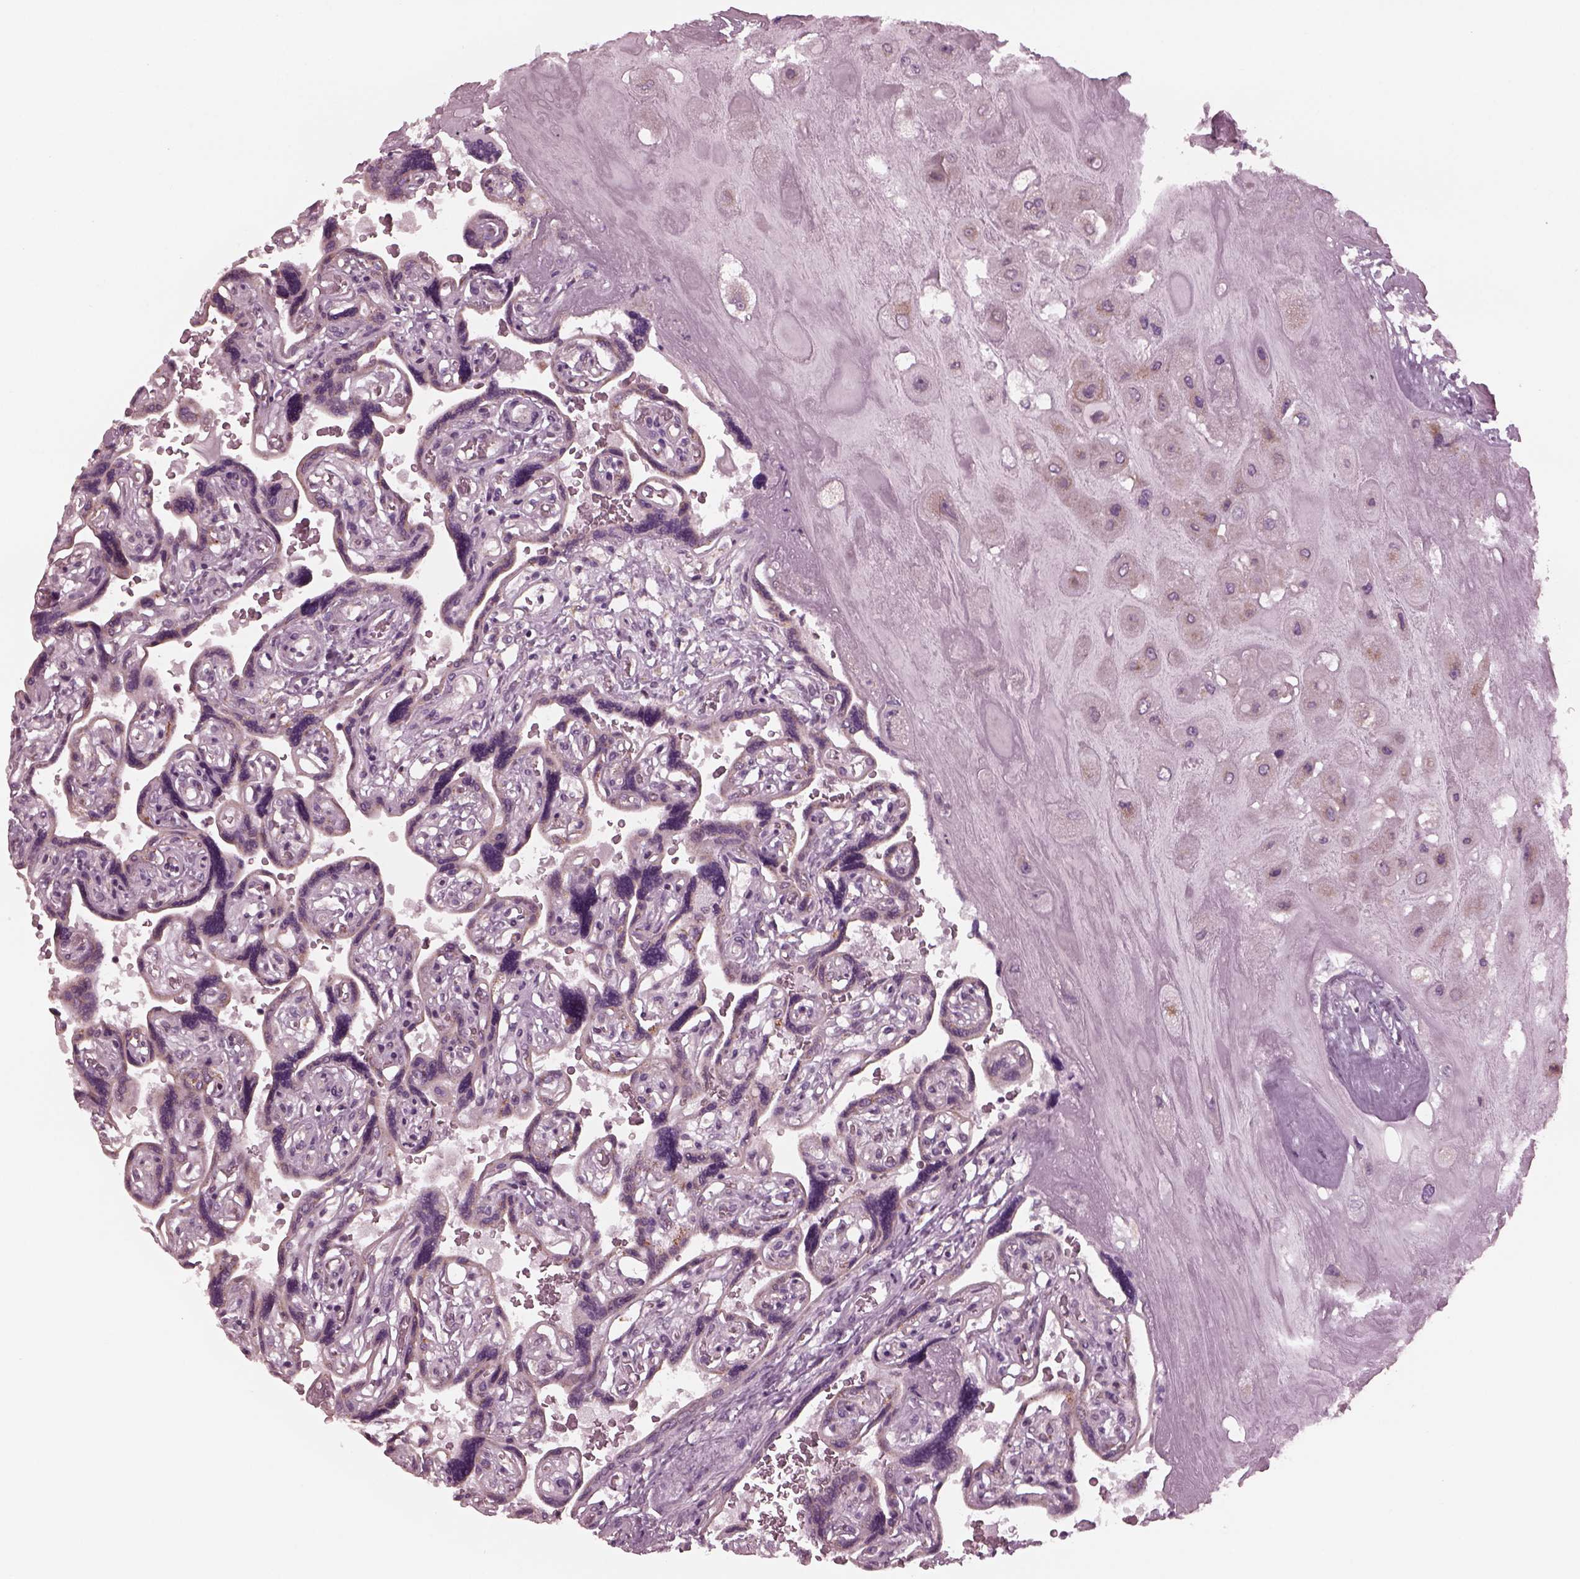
{"staining": {"intensity": "negative", "quantity": "none", "location": "none"}, "tissue": "placenta", "cell_type": "Decidual cells", "image_type": "normal", "snomed": [{"axis": "morphology", "description": "Normal tissue, NOS"}, {"axis": "topography", "description": "Placenta"}], "caption": "An image of placenta stained for a protein demonstrates no brown staining in decidual cells. The staining was performed using DAB to visualize the protein expression in brown, while the nuclei were stained in blue with hematoxylin (Magnification: 20x).", "gene": "CELSR3", "patient": {"sex": "female", "age": 32}}